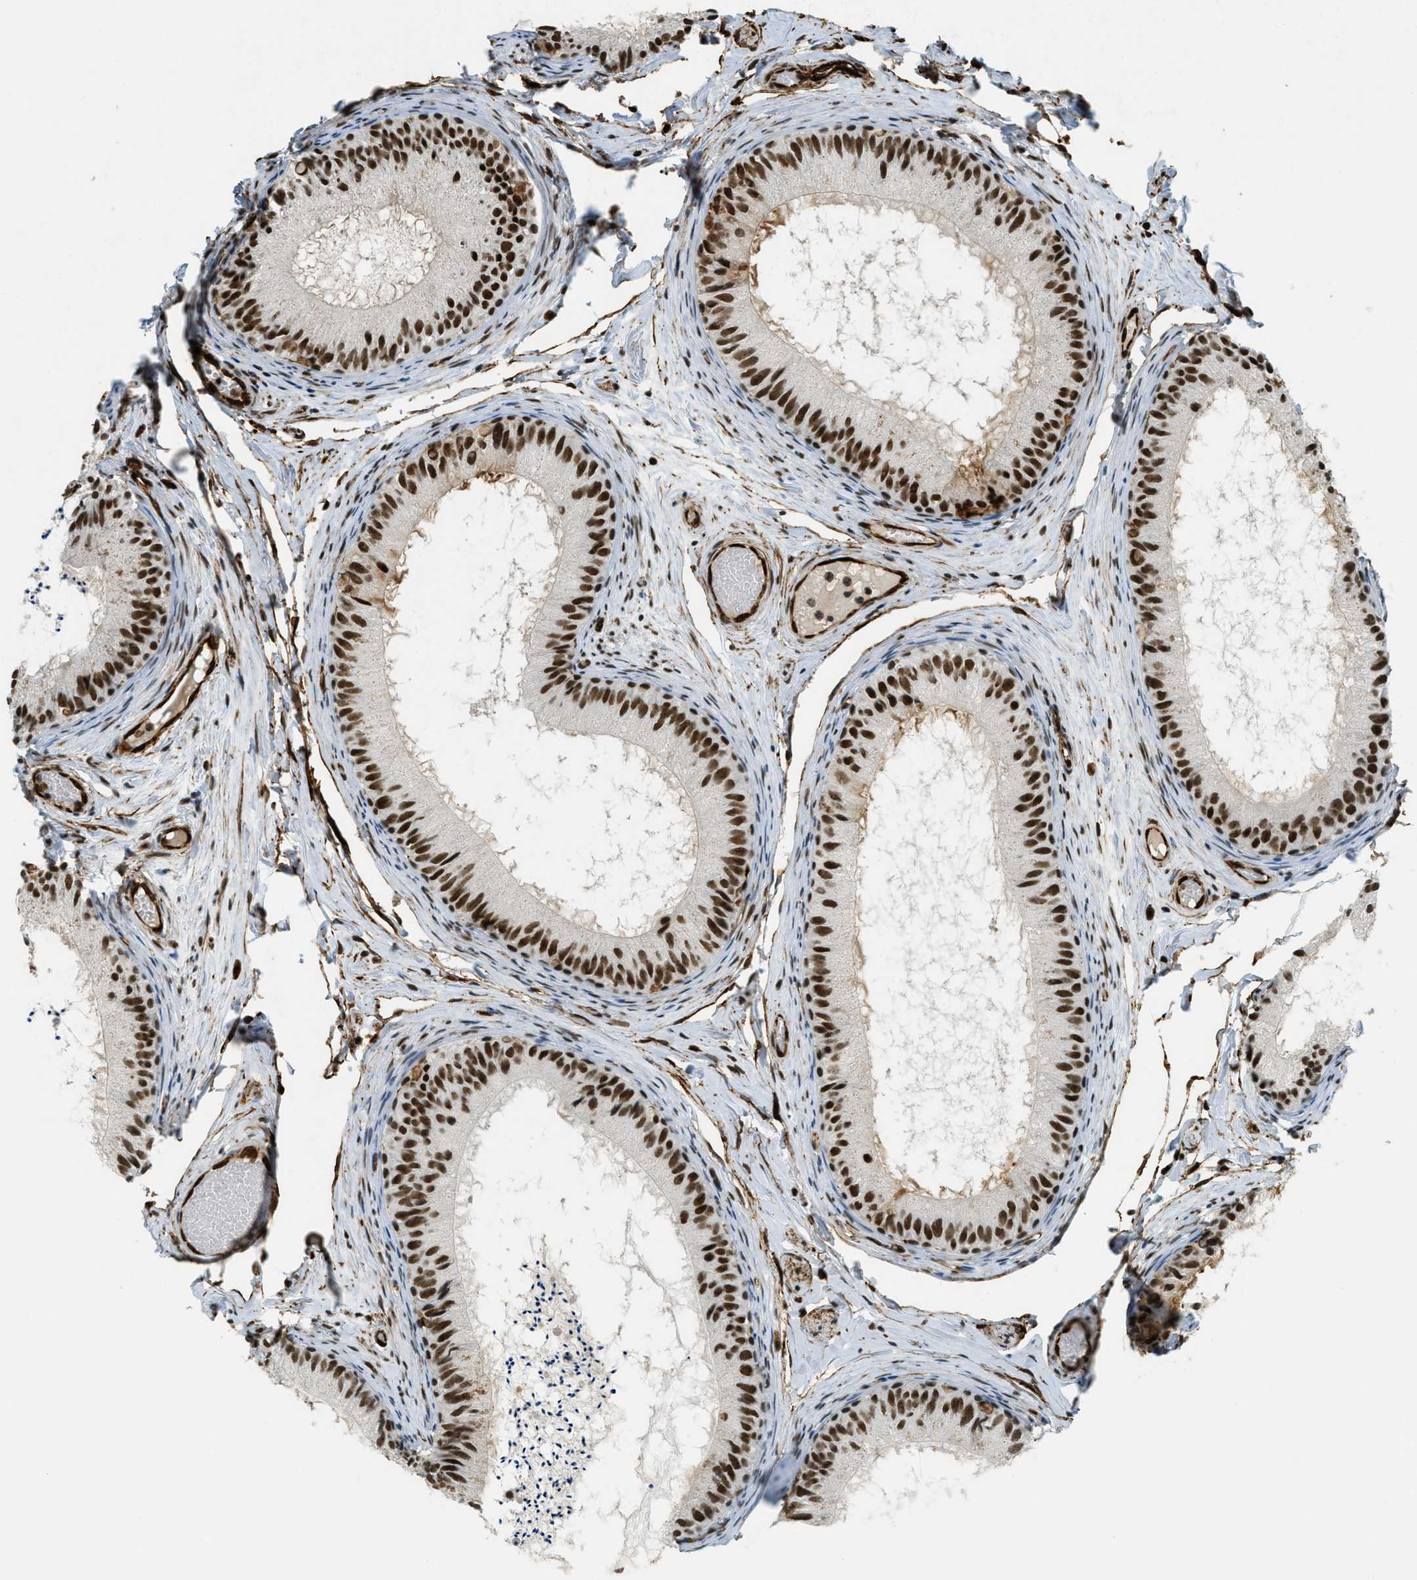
{"staining": {"intensity": "strong", "quantity": ">75%", "location": "nuclear"}, "tissue": "epididymis", "cell_type": "Glandular cells", "image_type": "normal", "snomed": [{"axis": "morphology", "description": "Normal tissue, NOS"}, {"axis": "topography", "description": "Epididymis"}], "caption": "Strong nuclear staining is appreciated in approximately >75% of glandular cells in benign epididymis. The staining was performed using DAB, with brown indicating positive protein expression. Nuclei are stained blue with hematoxylin.", "gene": "ZFR", "patient": {"sex": "male", "age": 46}}